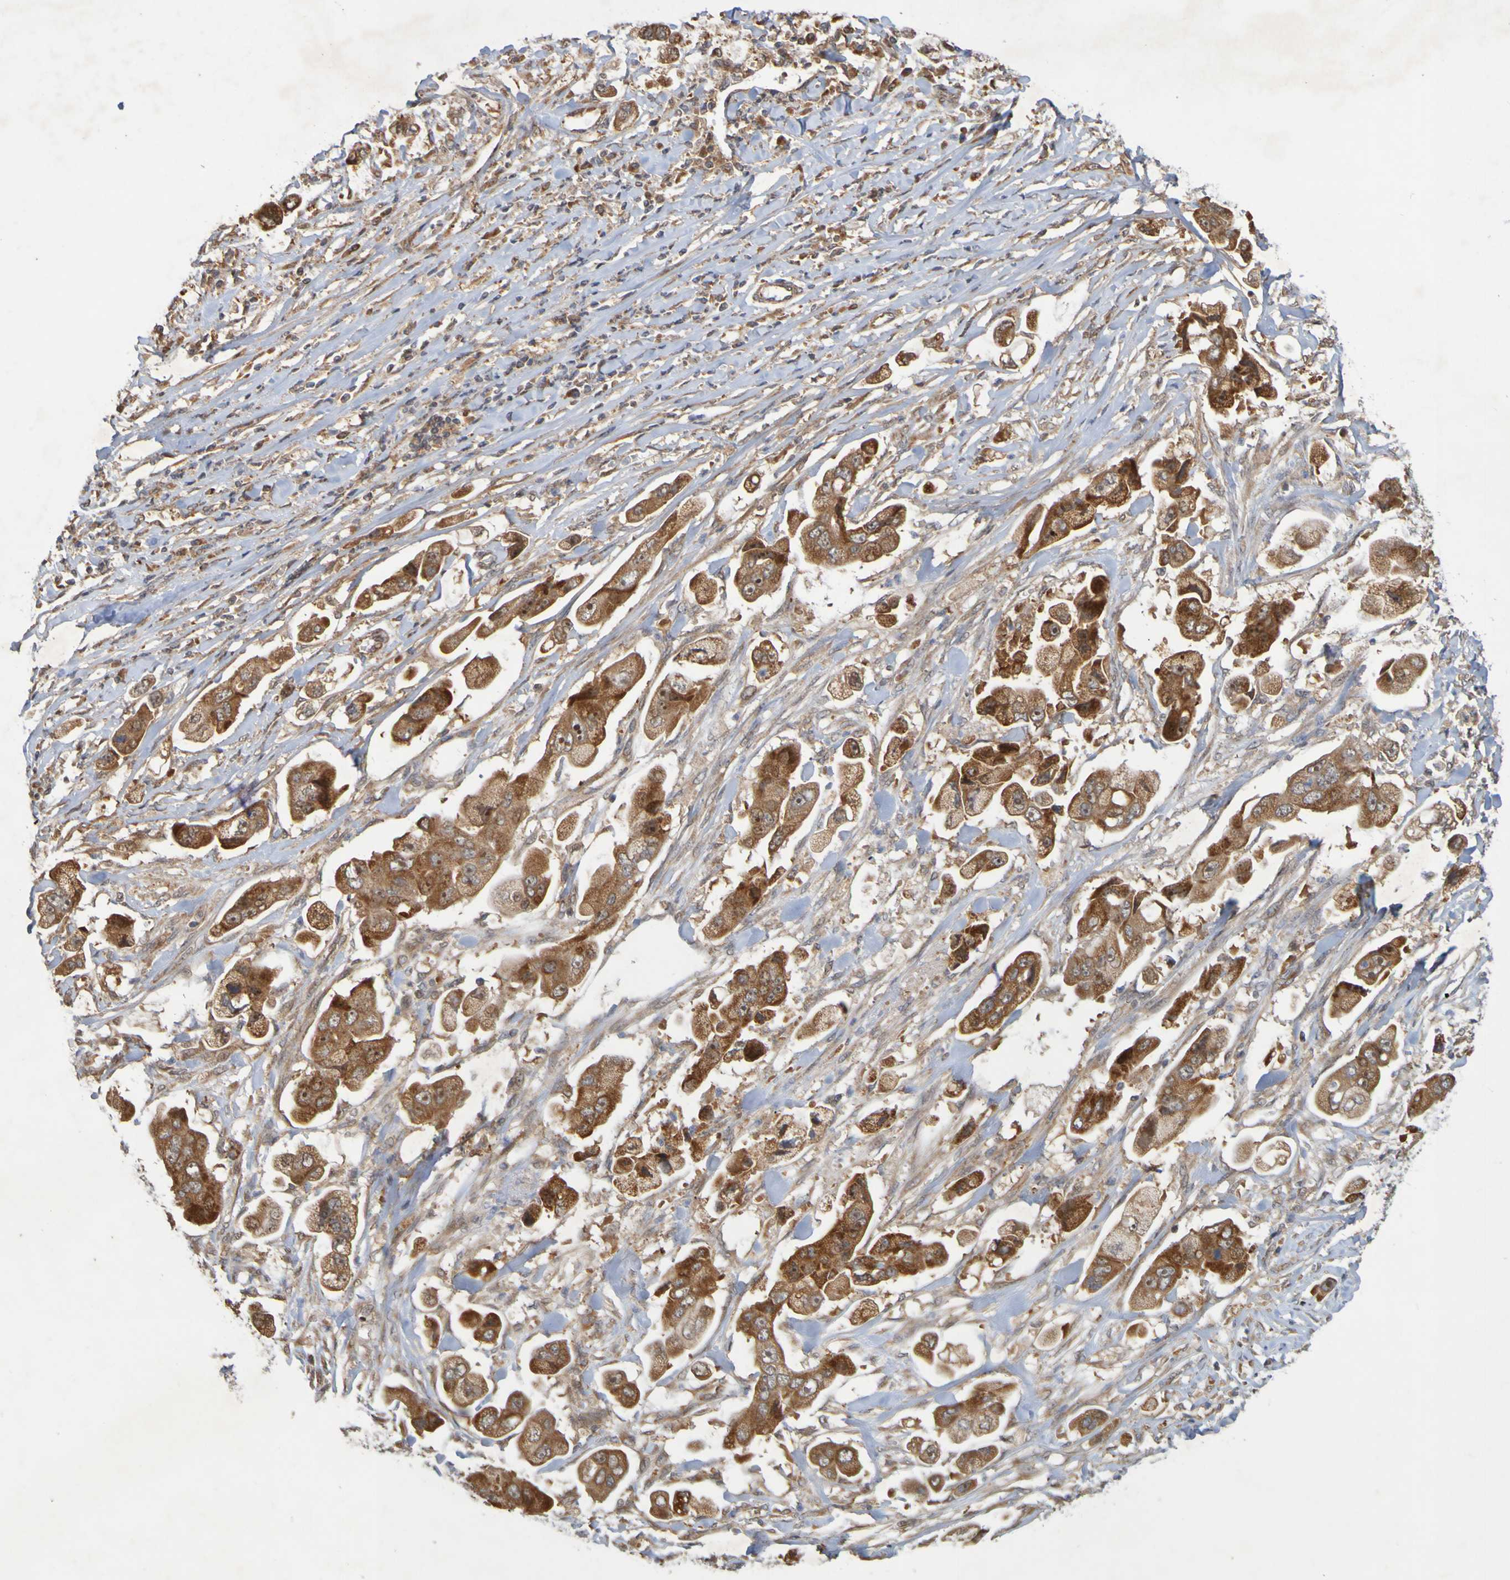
{"staining": {"intensity": "strong", "quantity": ">75%", "location": "cytoplasmic/membranous,nuclear"}, "tissue": "stomach cancer", "cell_type": "Tumor cells", "image_type": "cancer", "snomed": [{"axis": "morphology", "description": "Adenocarcinoma, NOS"}, {"axis": "topography", "description": "Stomach"}], "caption": "Stomach cancer stained with DAB (3,3'-diaminobenzidine) immunohistochemistry (IHC) shows high levels of strong cytoplasmic/membranous and nuclear staining in approximately >75% of tumor cells.", "gene": "TMBIM1", "patient": {"sex": "male", "age": 62}}